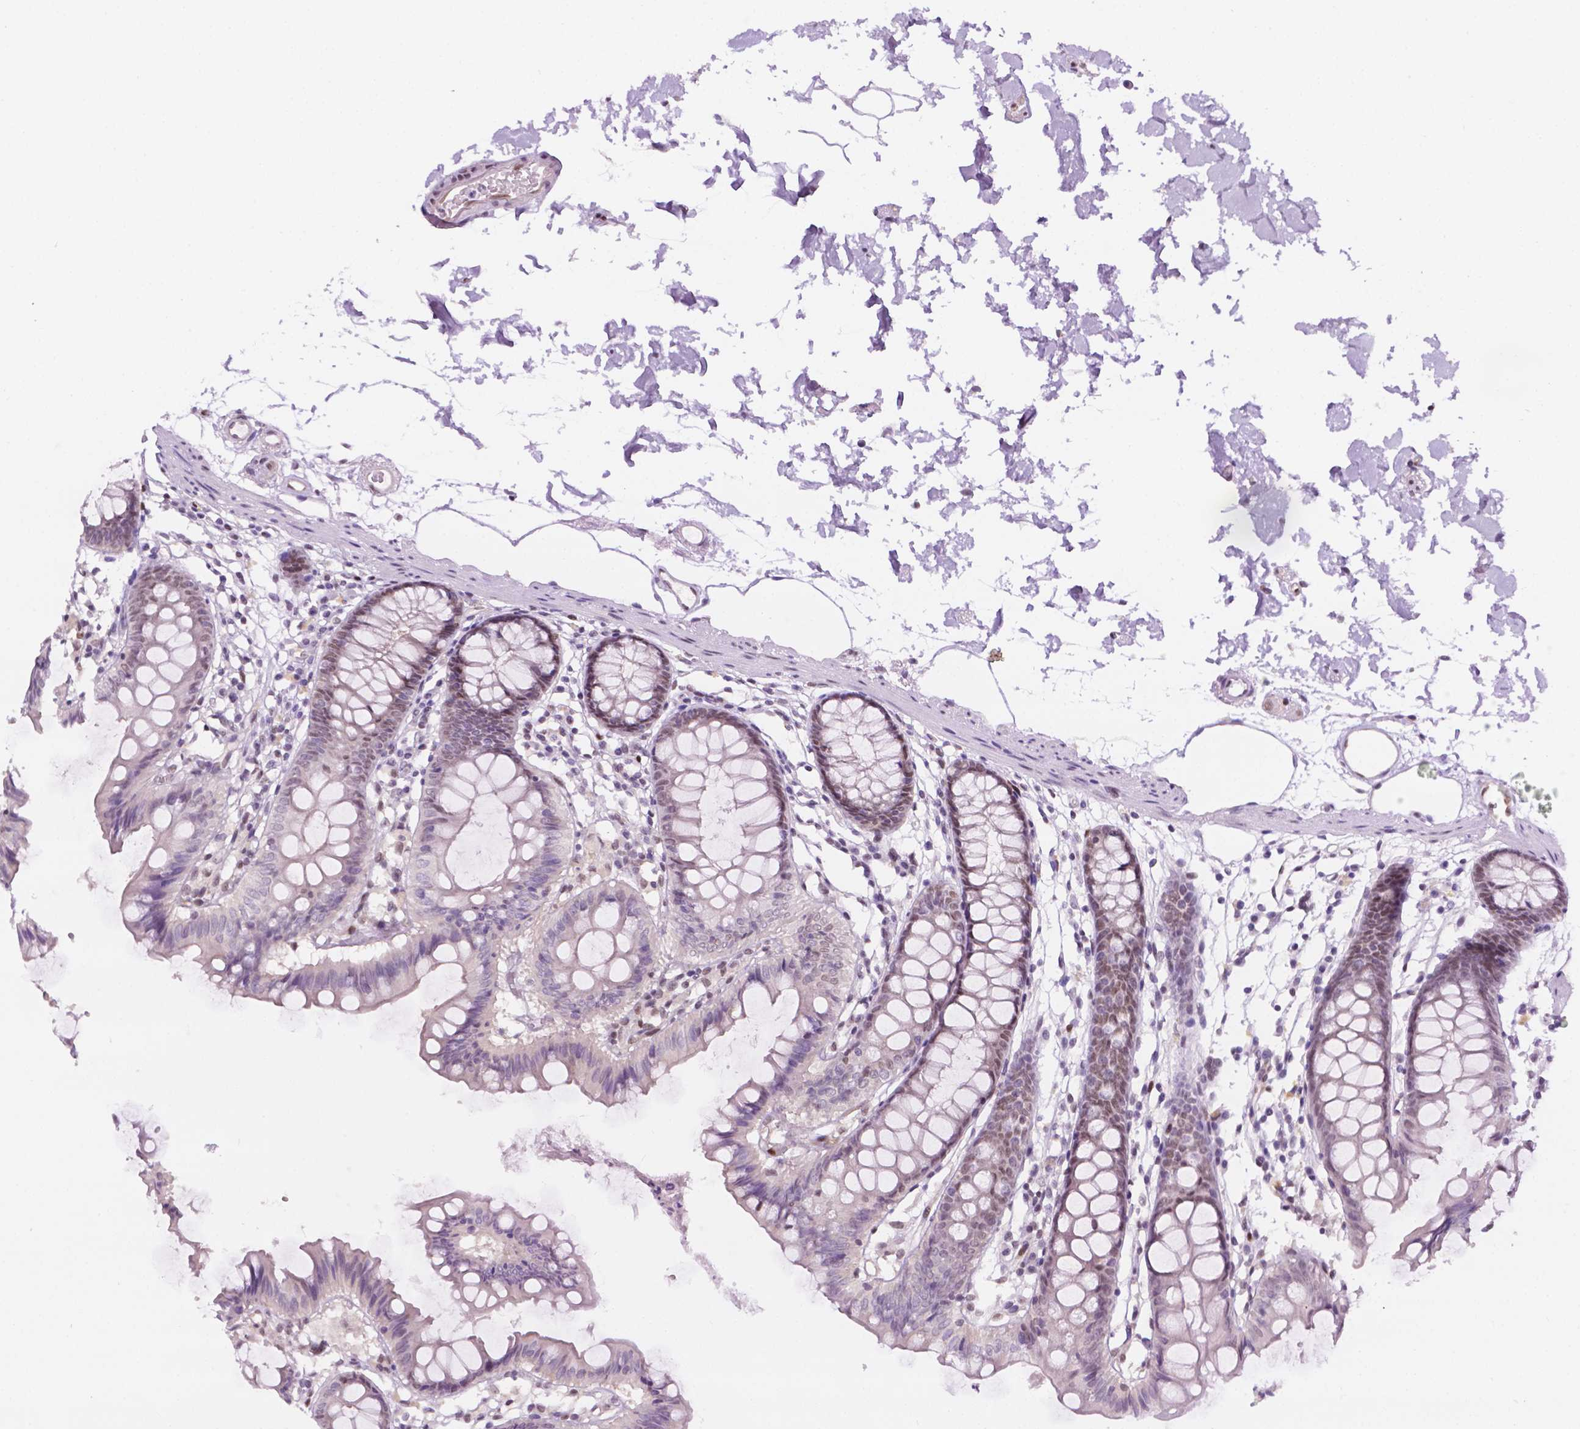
{"staining": {"intensity": "weak", "quantity": "25%-75%", "location": "nuclear"}, "tissue": "colon", "cell_type": "Endothelial cells", "image_type": "normal", "snomed": [{"axis": "morphology", "description": "Normal tissue, NOS"}, {"axis": "topography", "description": "Colon"}], "caption": "Weak nuclear expression is seen in approximately 25%-75% of endothelial cells in unremarkable colon. Nuclei are stained in blue.", "gene": "ERF", "patient": {"sex": "female", "age": 84}}